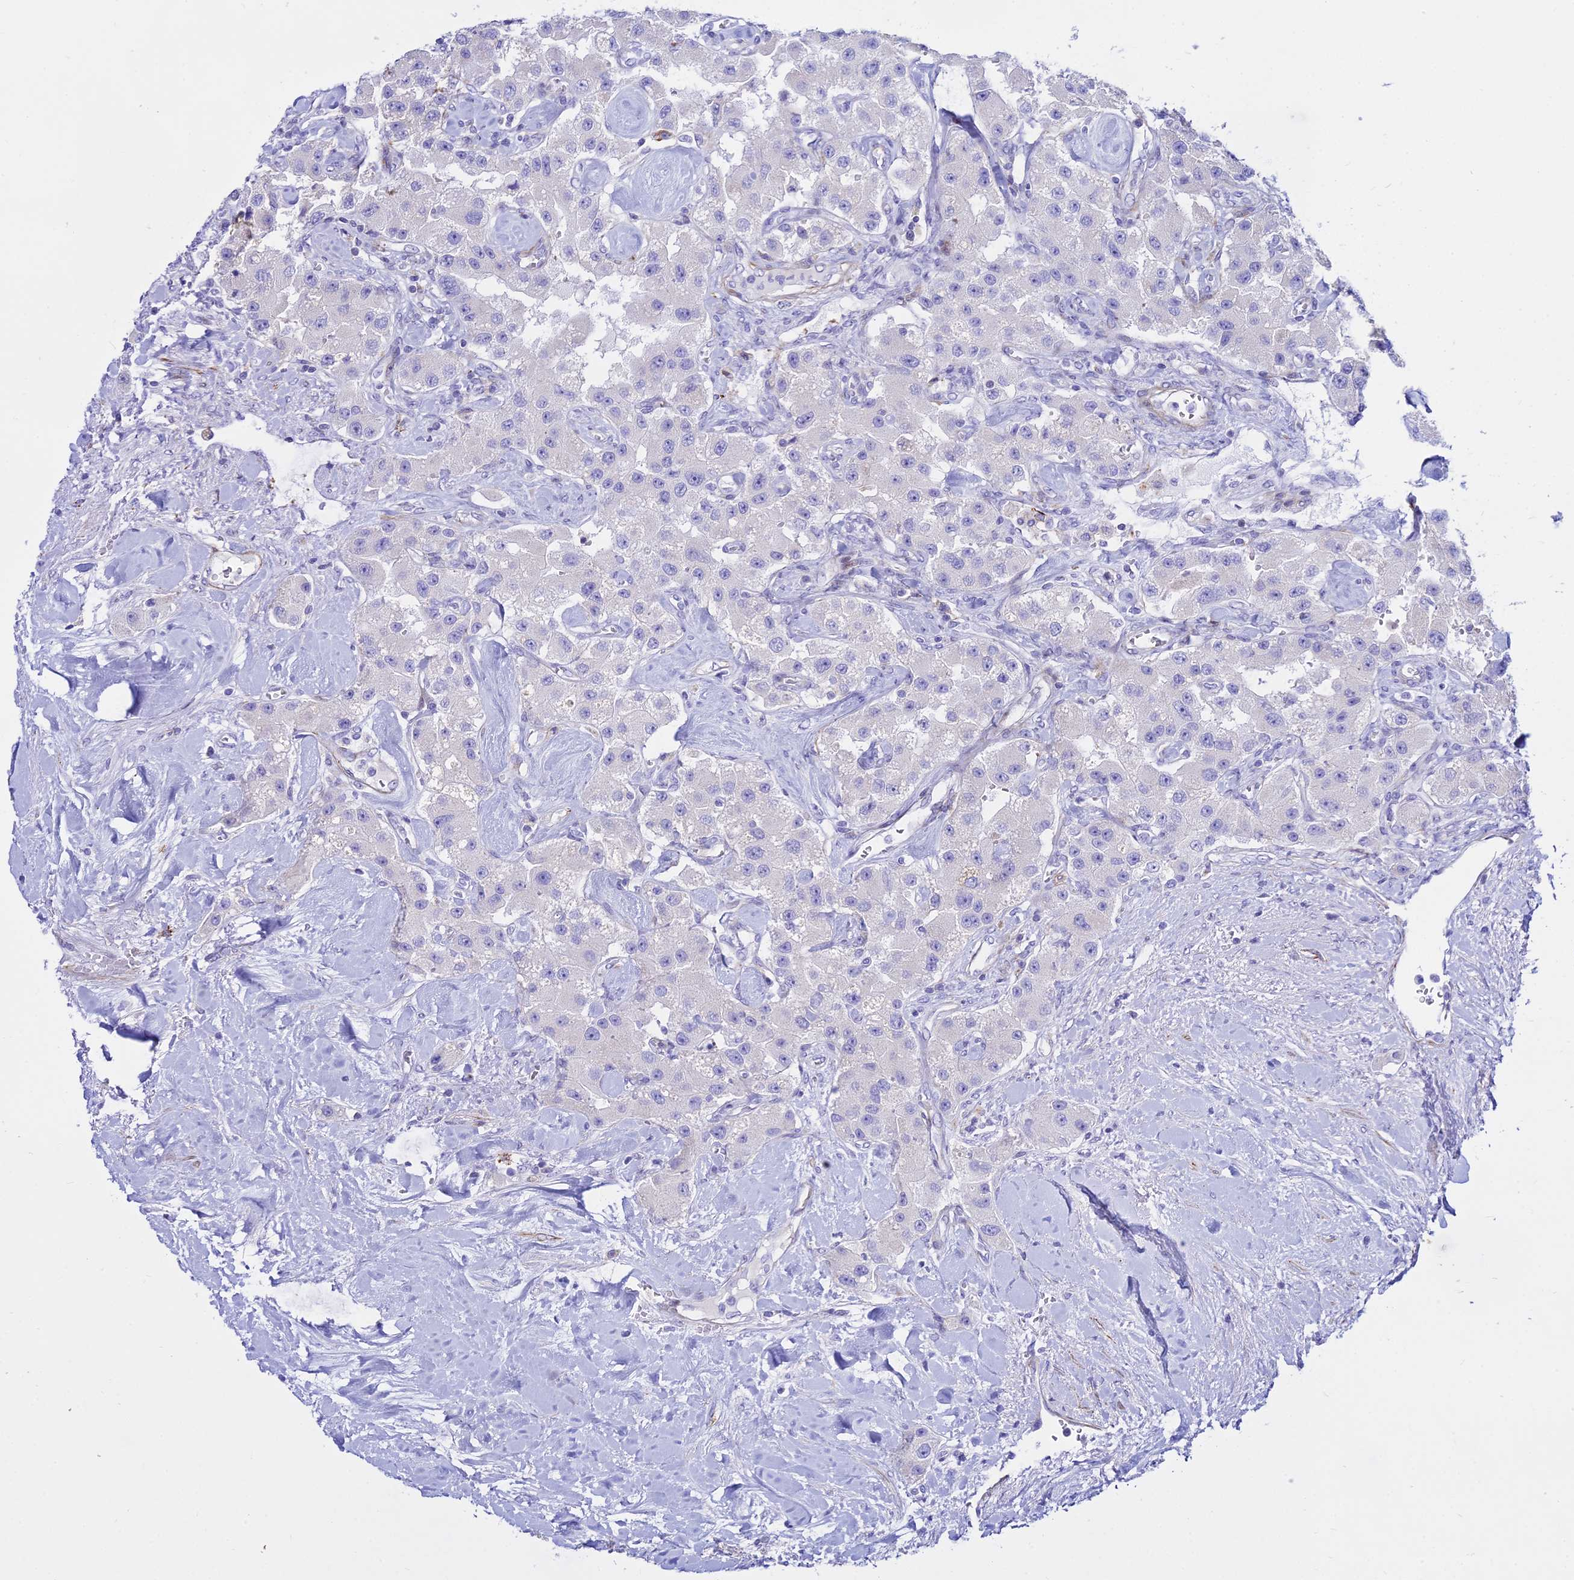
{"staining": {"intensity": "negative", "quantity": "none", "location": "none"}, "tissue": "carcinoid", "cell_type": "Tumor cells", "image_type": "cancer", "snomed": [{"axis": "morphology", "description": "Carcinoid, malignant, NOS"}, {"axis": "topography", "description": "Pancreas"}], "caption": "High power microscopy micrograph of an immunohistochemistry histopathology image of carcinoid, revealing no significant positivity in tumor cells.", "gene": "DLX1", "patient": {"sex": "male", "age": 41}}